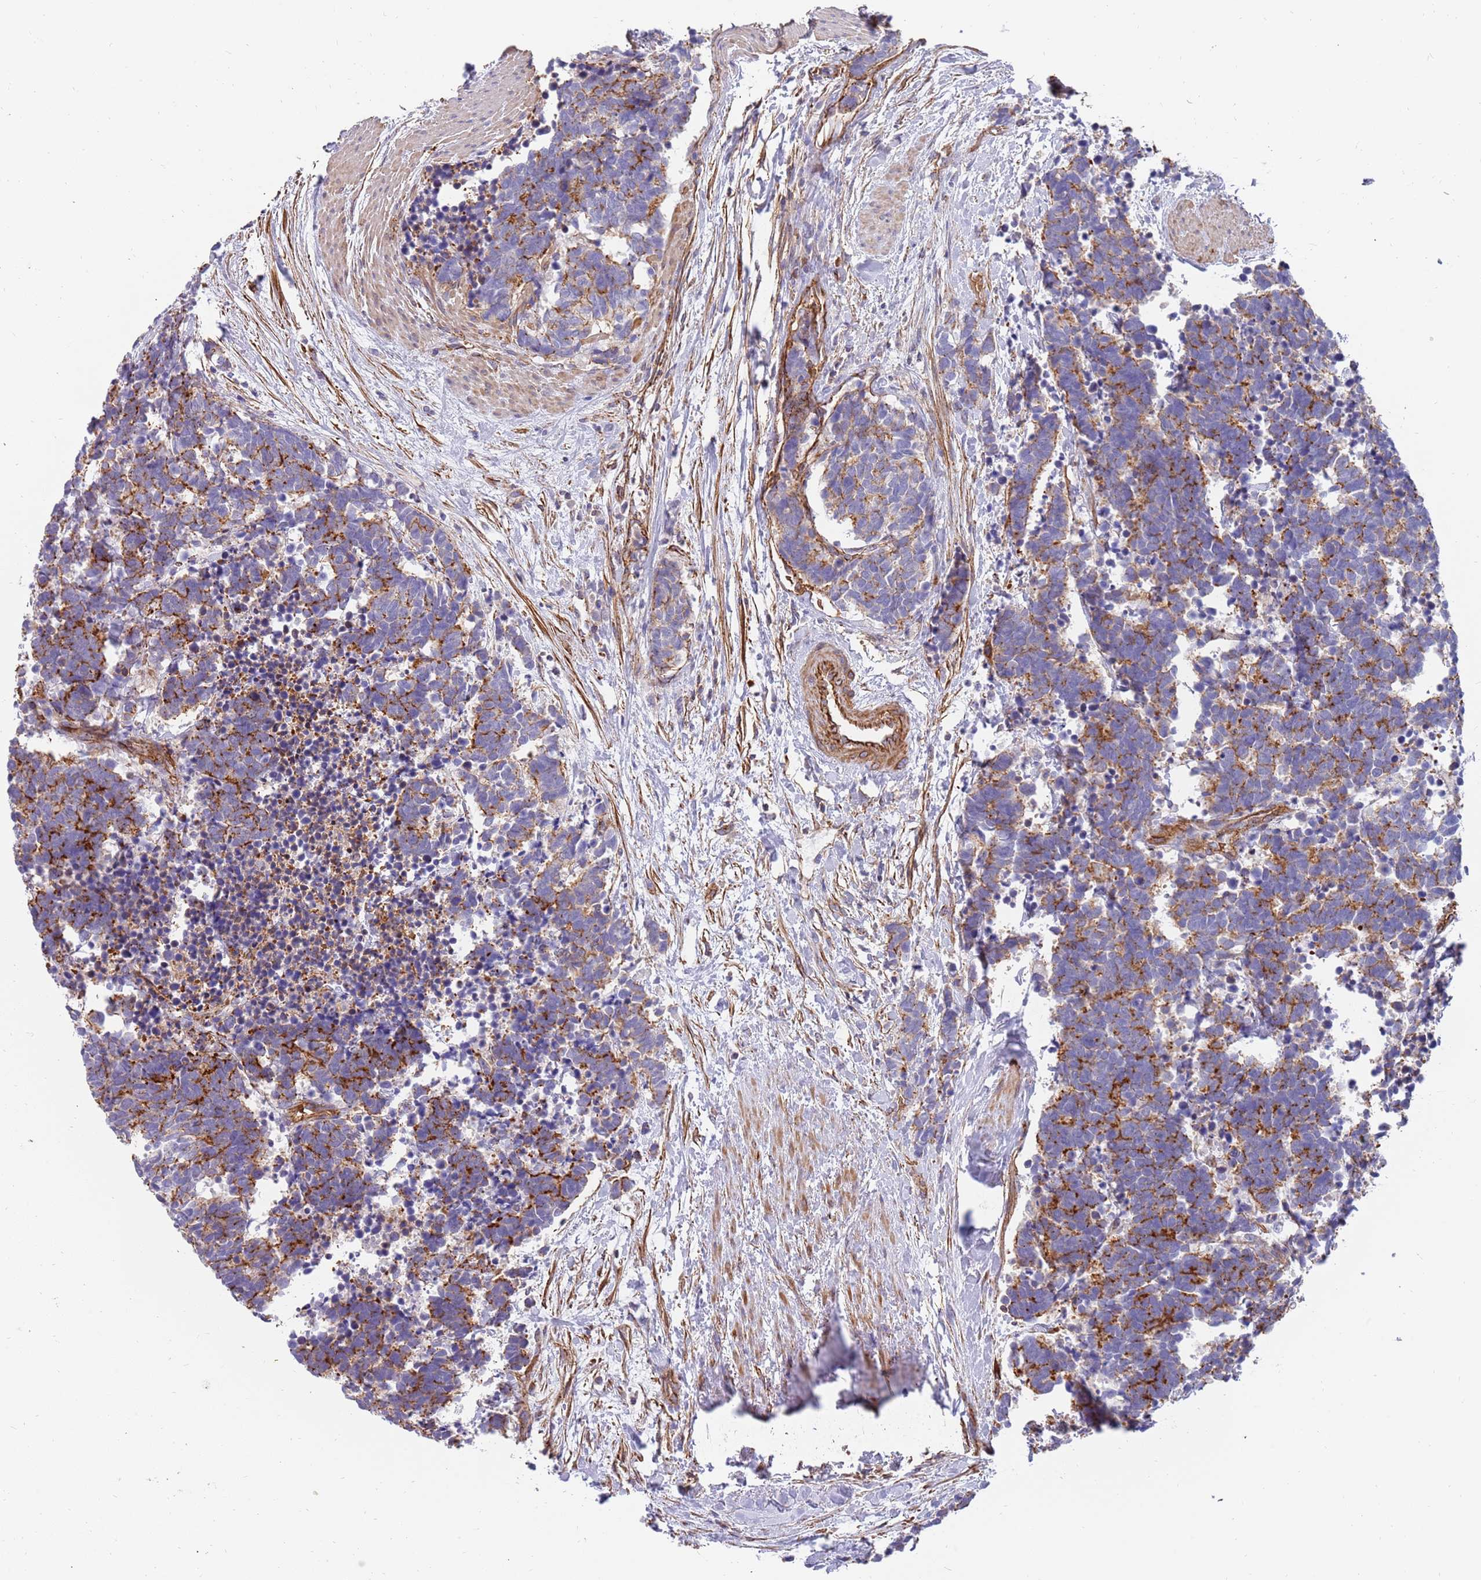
{"staining": {"intensity": "moderate", "quantity": "25%-75%", "location": "cytoplasmic/membranous"}, "tissue": "carcinoid", "cell_type": "Tumor cells", "image_type": "cancer", "snomed": [{"axis": "morphology", "description": "Carcinoma, NOS"}, {"axis": "morphology", "description": "Carcinoid, malignant, NOS"}, {"axis": "topography", "description": "Prostate"}], "caption": "A micrograph showing moderate cytoplasmic/membranous staining in approximately 25%-75% of tumor cells in malignant carcinoid, as visualized by brown immunohistochemical staining.", "gene": "GFRAL", "patient": {"sex": "male", "age": 57}}